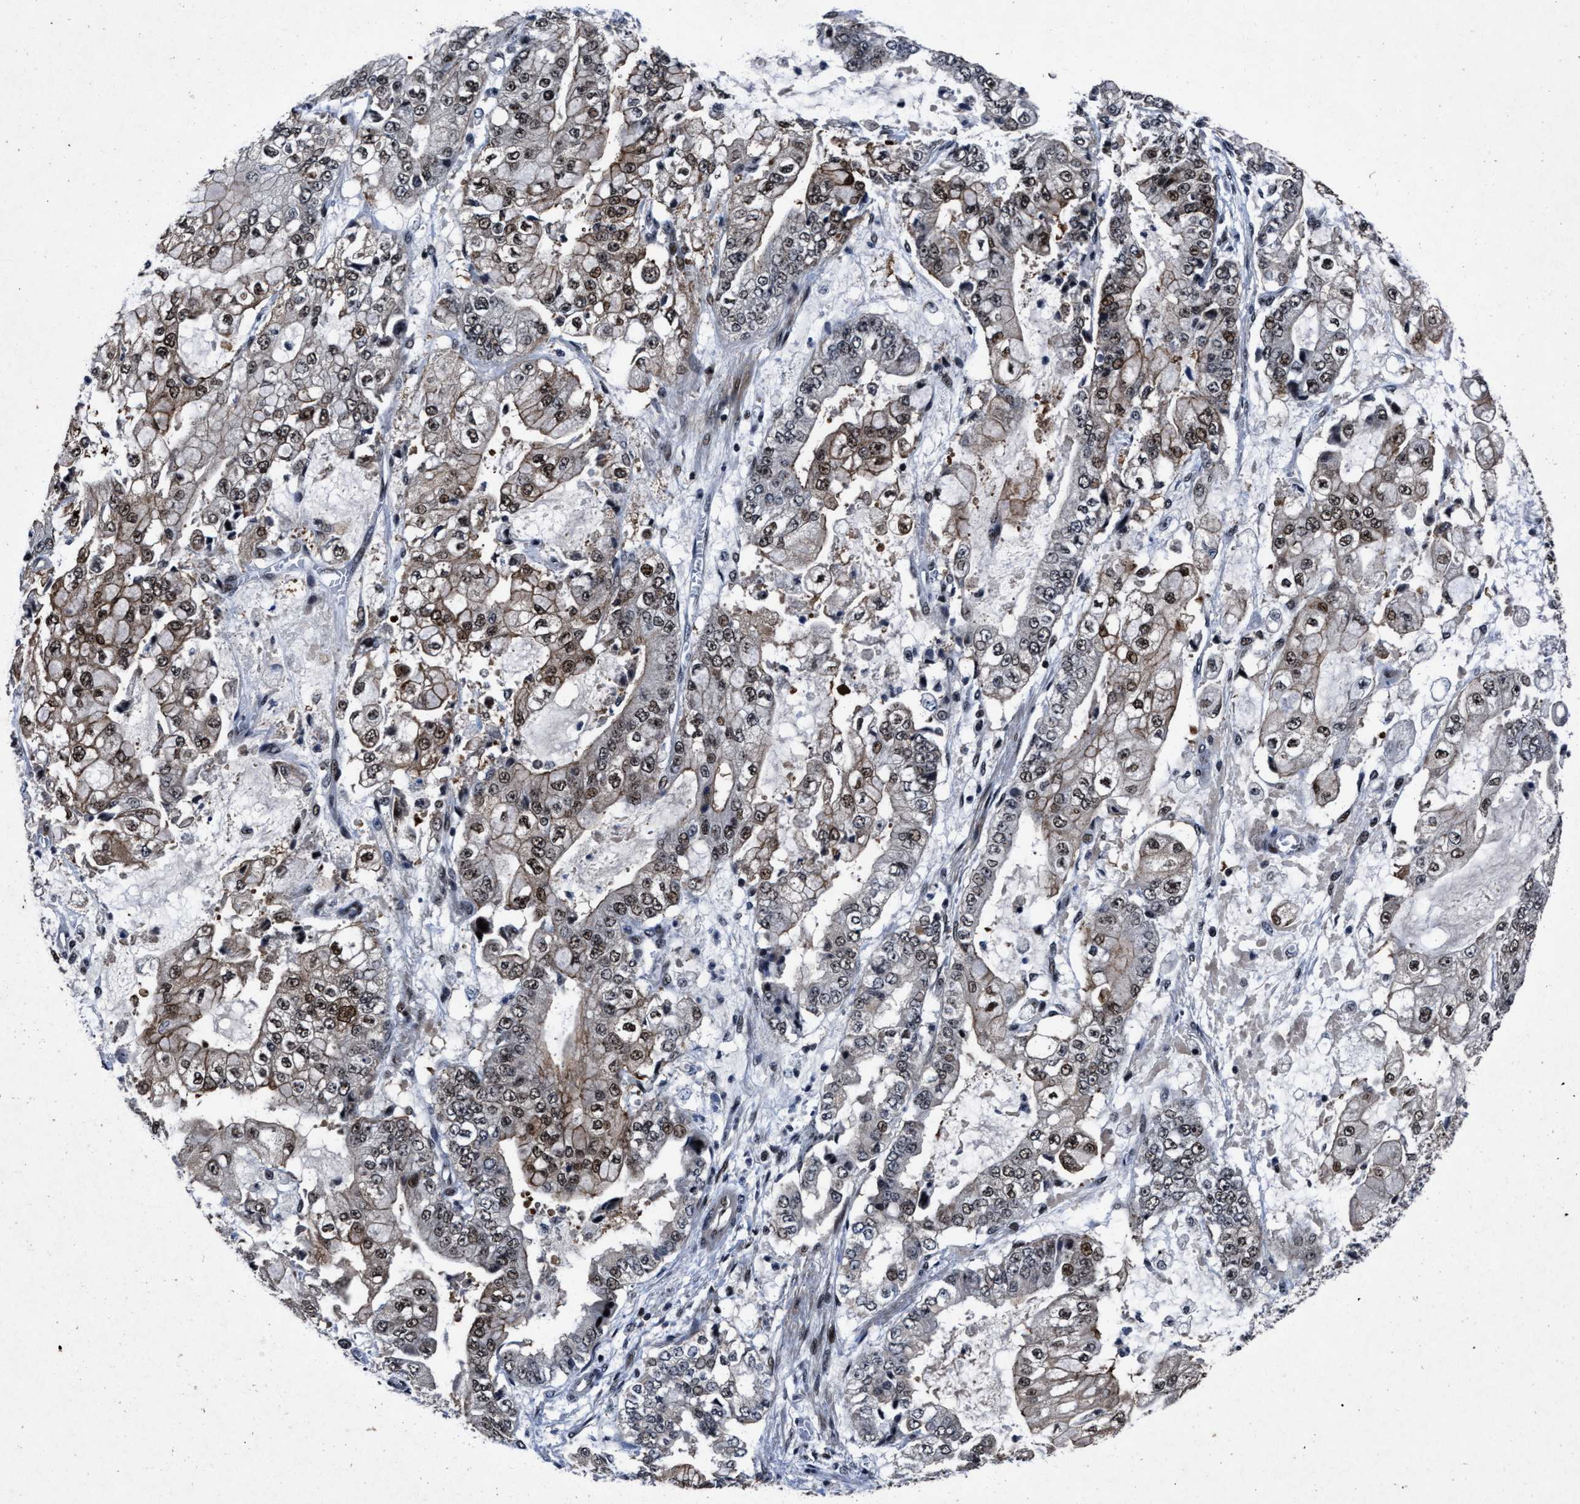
{"staining": {"intensity": "moderate", "quantity": "25%-75%", "location": "cytoplasmic/membranous,nuclear"}, "tissue": "stomach cancer", "cell_type": "Tumor cells", "image_type": "cancer", "snomed": [{"axis": "morphology", "description": "Adenocarcinoma, NOS"}, {"axis": "topography", "description": "Stomach"}], "caption": "This histopathology image shows IHC staining of human stomach adenocarcinoma, with medium moderate cytoplasmic/membranous and nuclear positivity in about 25%-75% of tumor cells.", "gene": "ZNF233", "patient": {"sex": "male", "age": 76}}